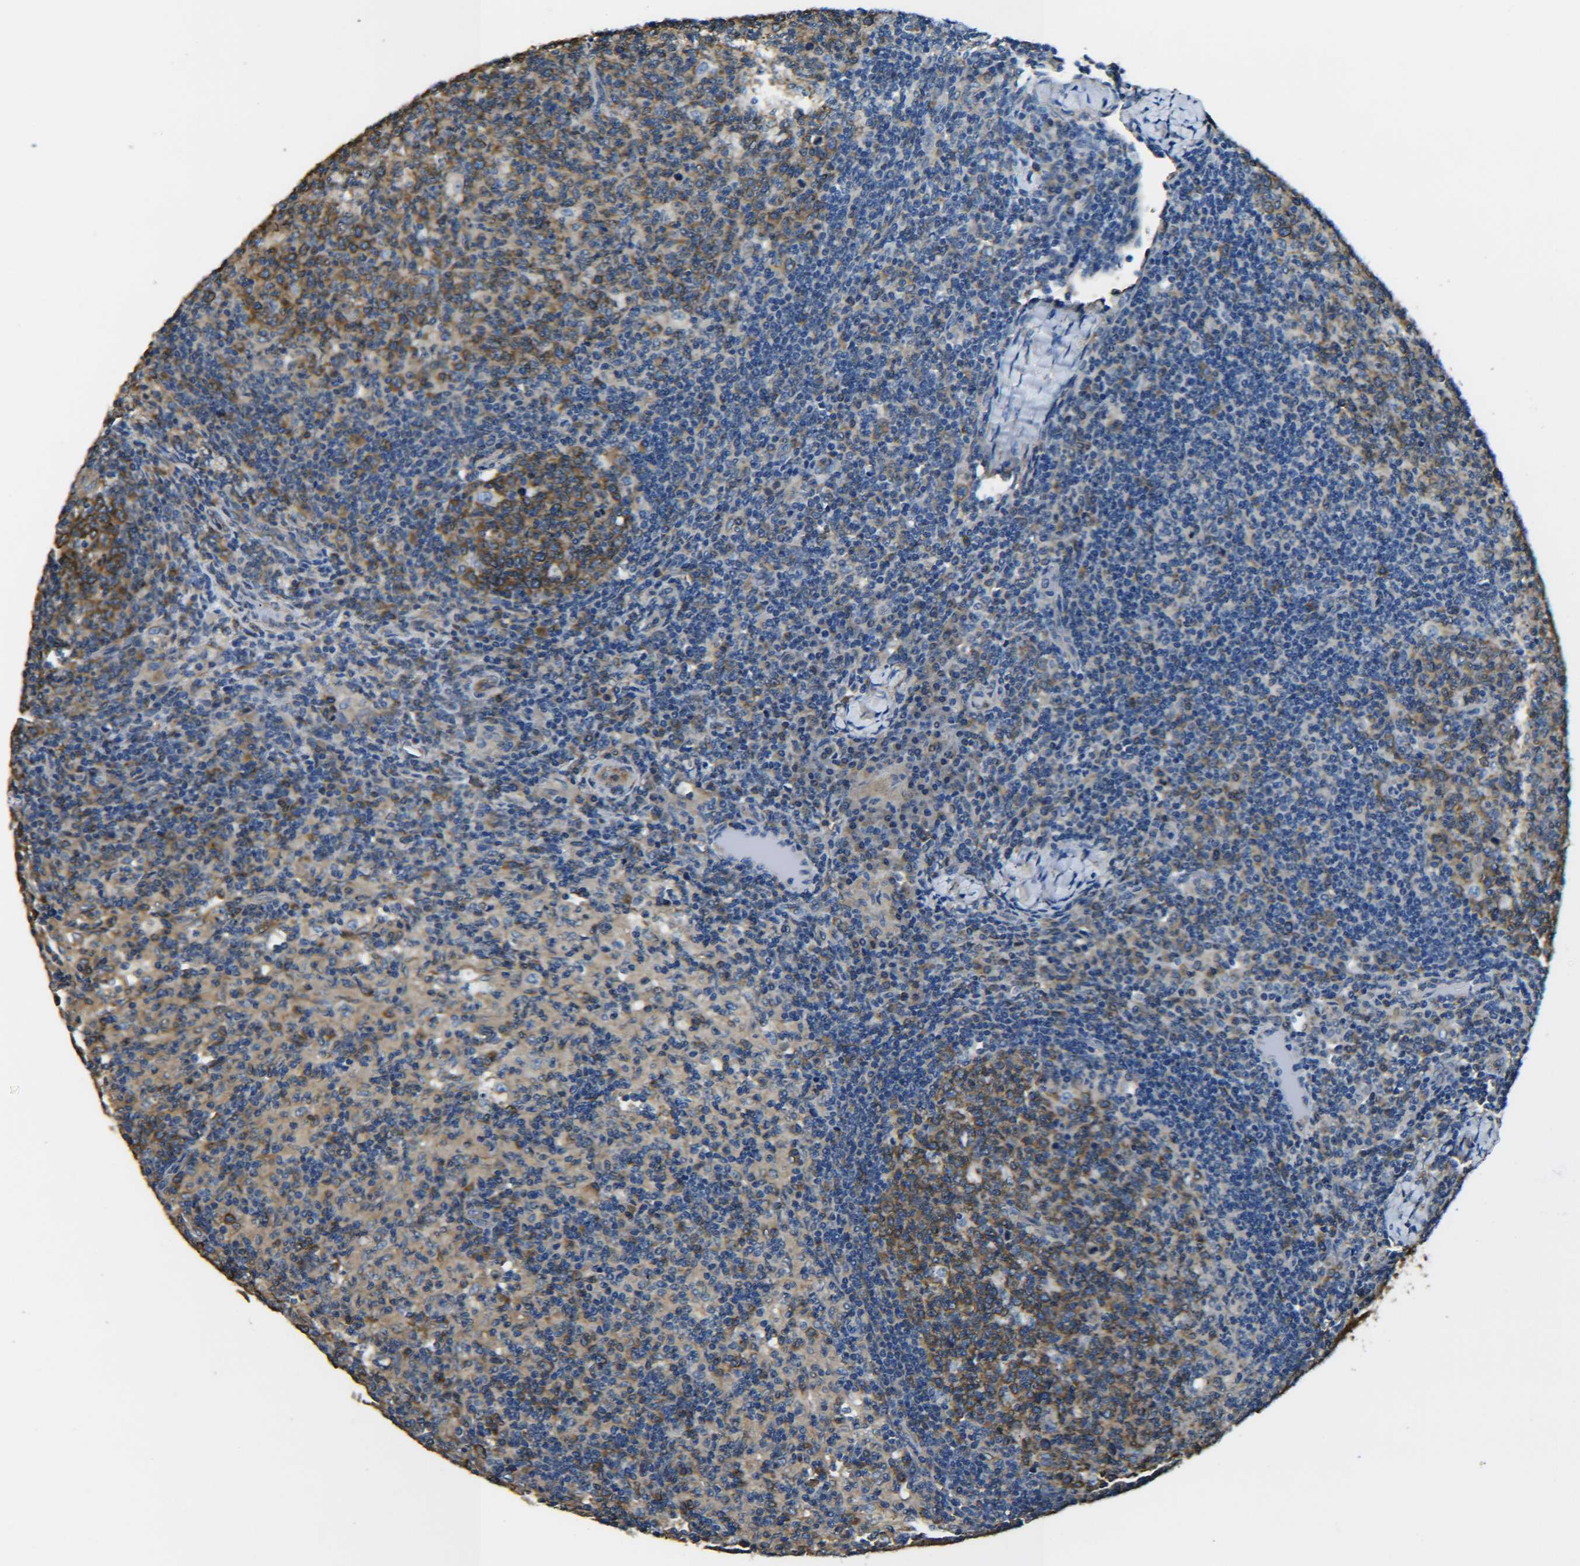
{"staining": {"intensity": "moderate", "quantity": ">75%", "location": "cytoplasmic/membranous"}, "tissue": "lymph node", "cell_type": "Germinal center cells", "image_type": "normal", "snomed": [{"axis": "morphology", "description": "Normal tissue, NOS"}, {"axis": "morphology", "description": "Inflammation, NOS"}, {"axis": "topography", "description": "Lymph node"}], "caption": "Germinal center cells display medium levels of moderate cytoplasmic/membranous staining in about >75% of cells in benign lymph node.", "gene": "TUBB", "patient": {"sex": "male", "age": 55}}